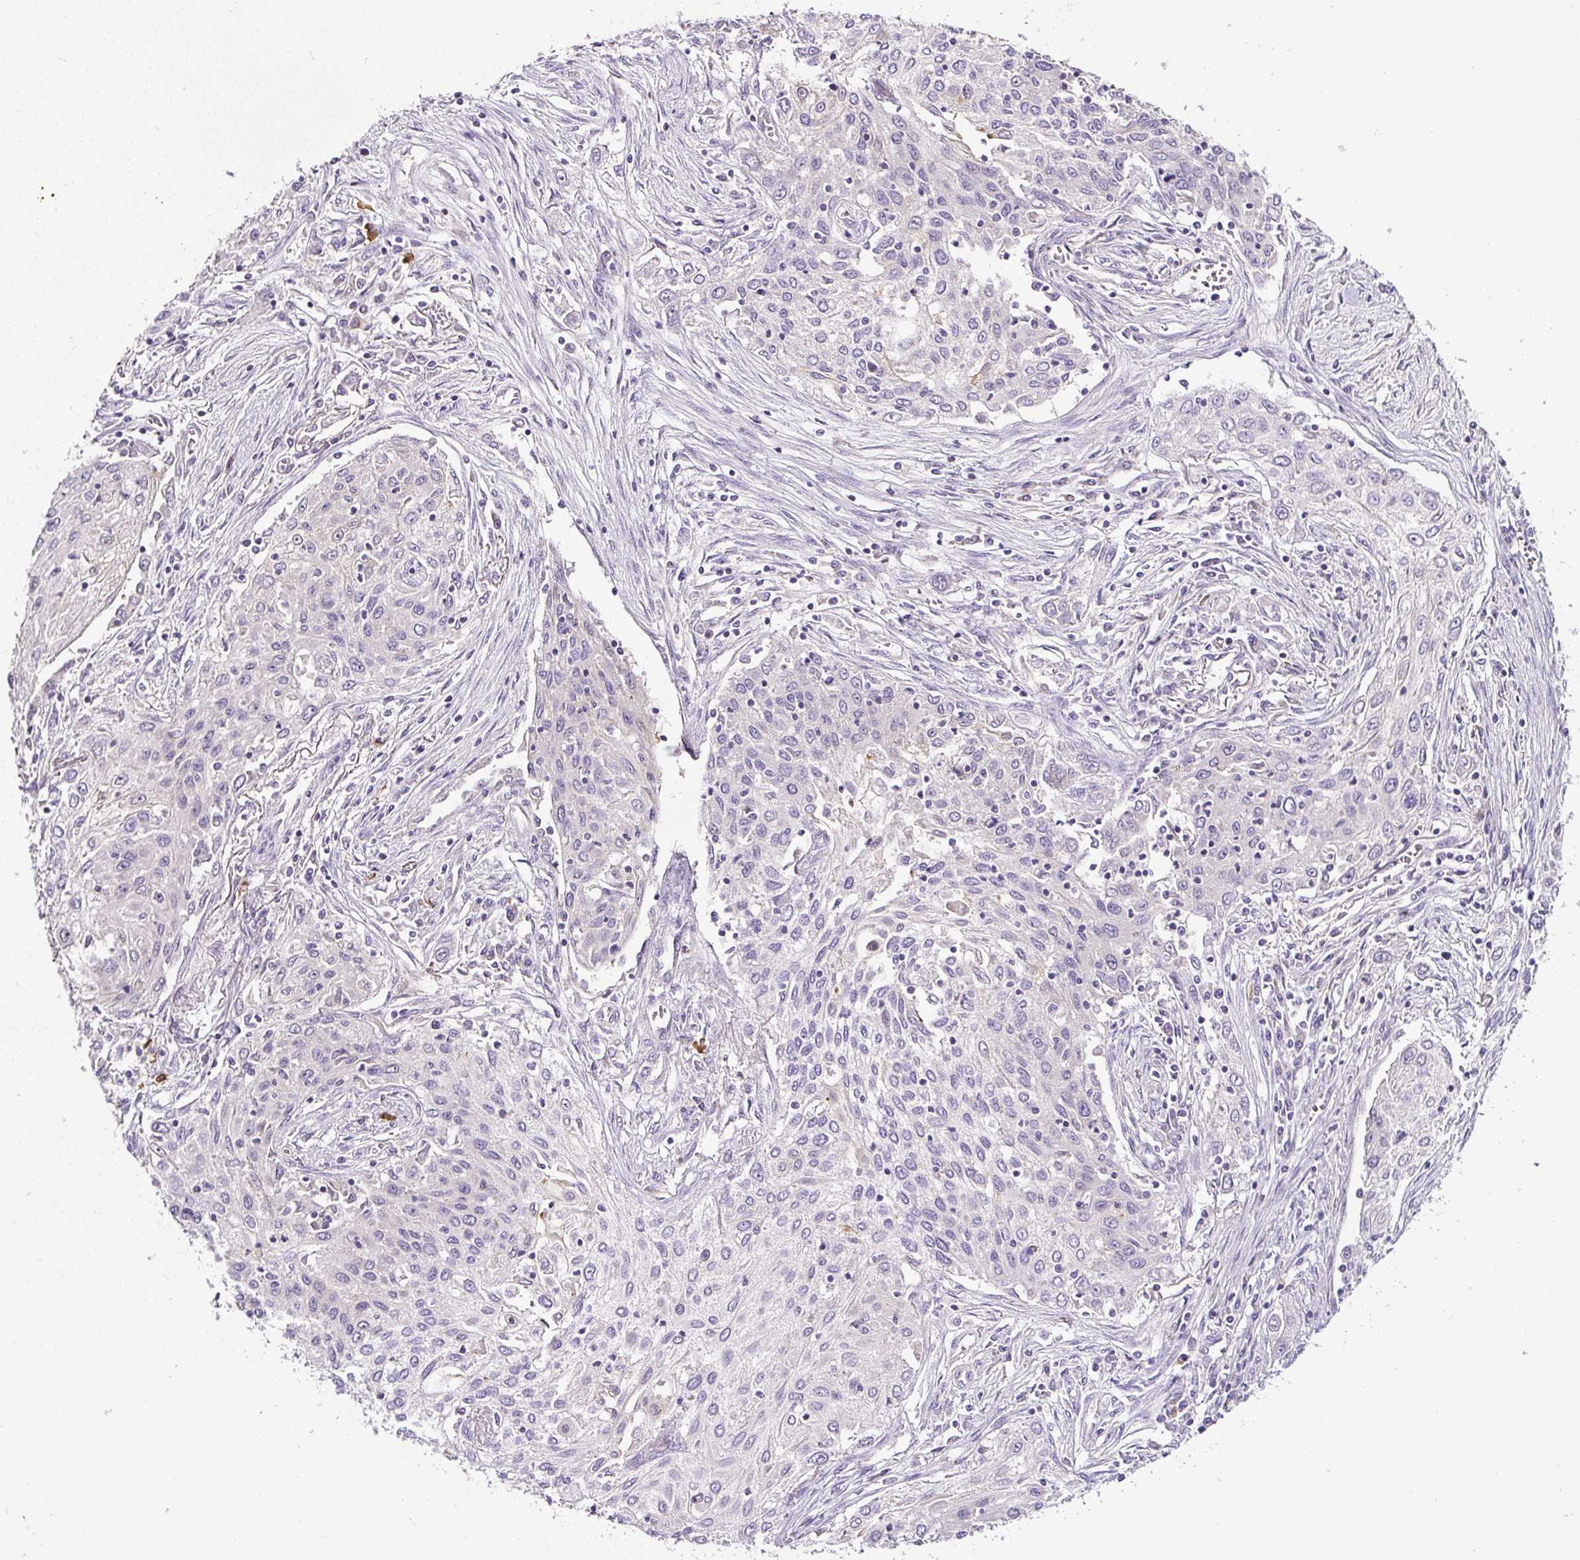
{"staining": {"intensity": "negative", "quantity": "none", "location": "none"}, "tissue": "lung cancer", "cell_type": "Tumor cells", "image_type": "cancer", "snomed": [{"axis": "morphology", "description": "Squamous cell carcinoma, NOS"}, {"axis": "topography", "description": "Lung"}], "caption": "Immunohistochemistry photomicrograph of lung cancer stained for a protein (brown), which displays no positivity in tumor cells.", "gene": "HPS4", "patient": {"sex": "female", "age": 69}}